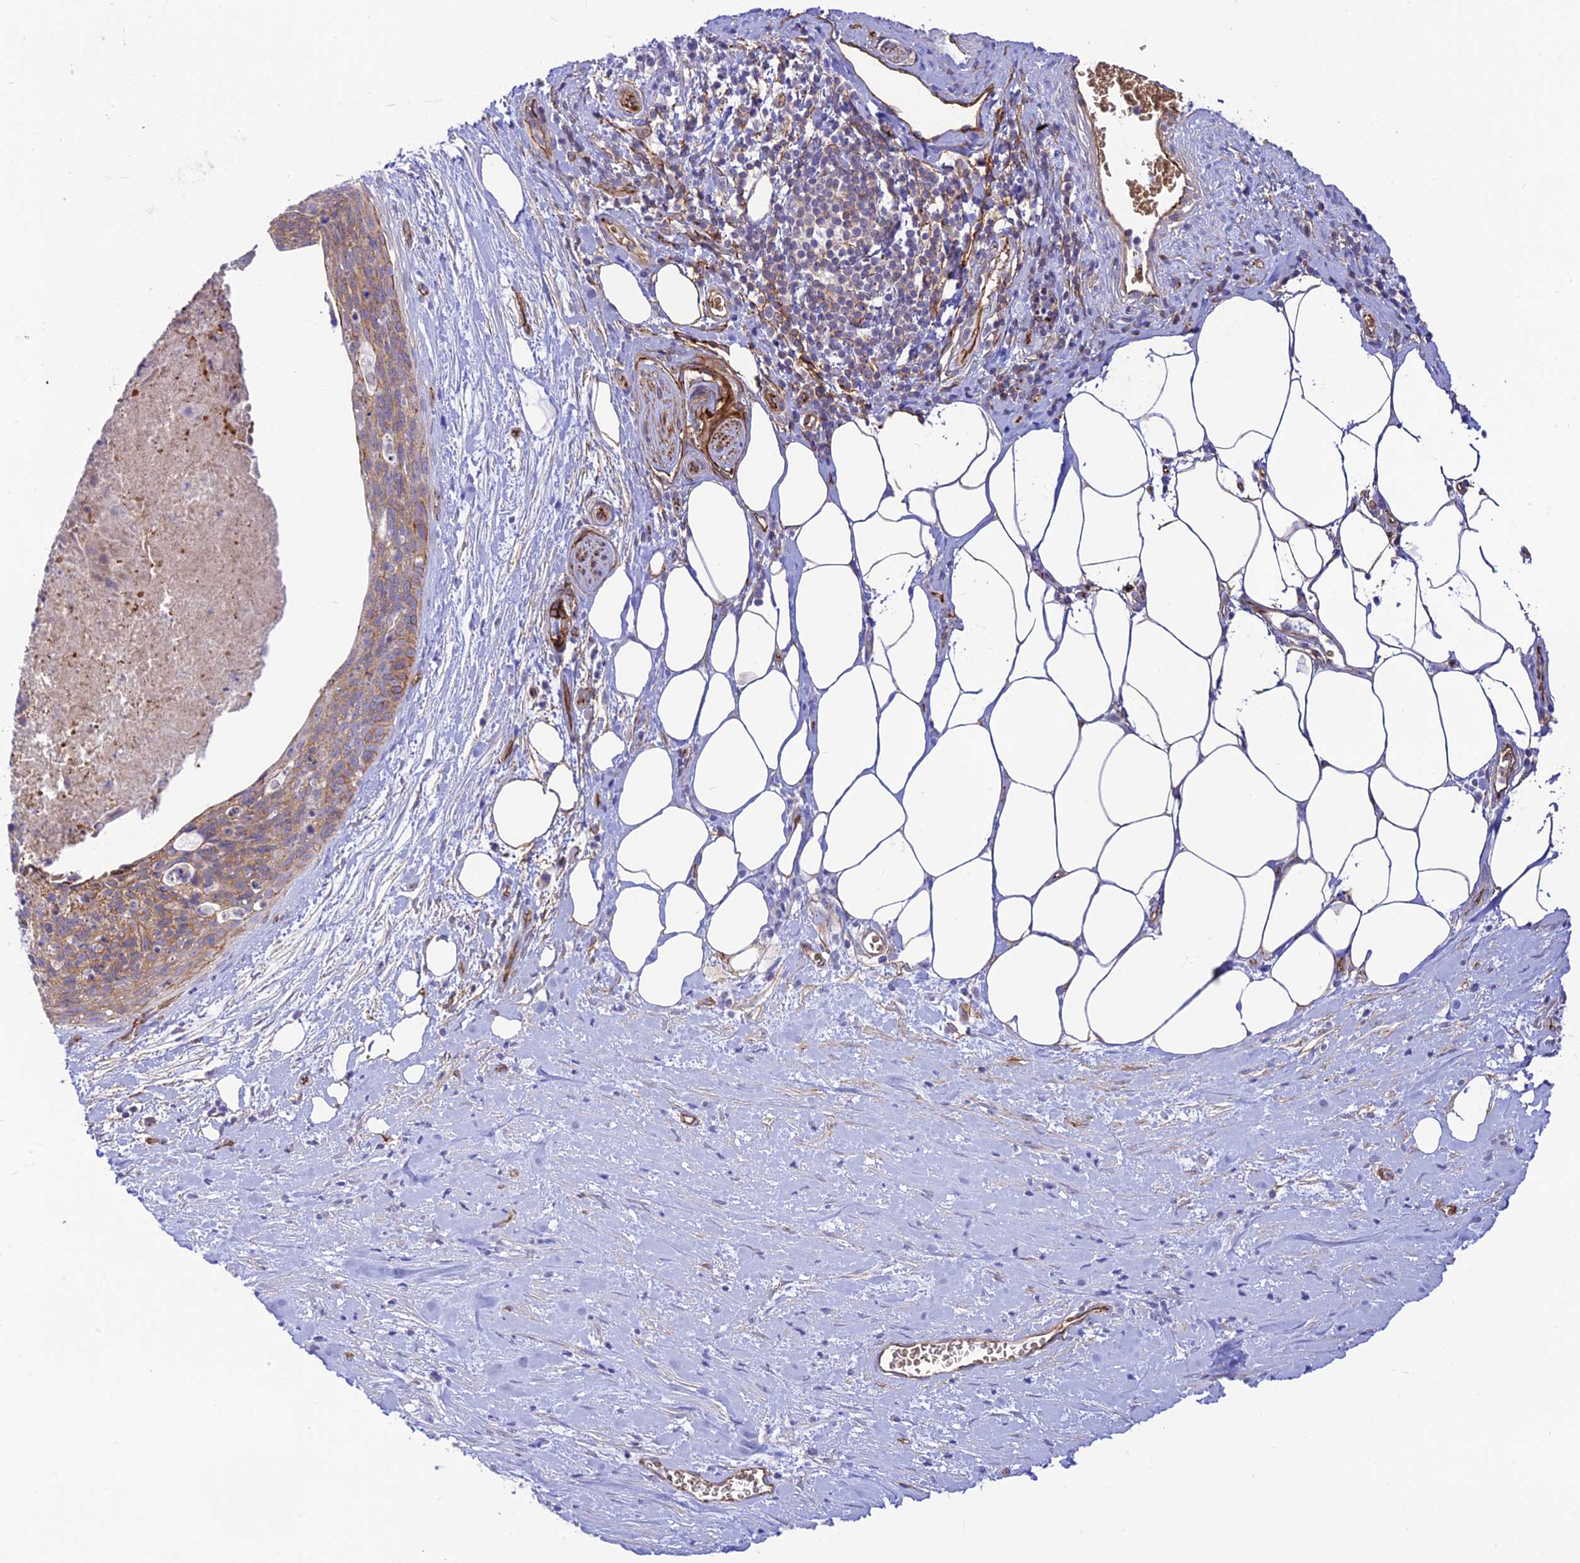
{"staining": {"intensity": "moderate", "quantity": "<25%", "location": "cytoplasmic/membranous"}, "tissue": "cervical cancer", "cell_type": "Tumor cells", "image_type": "cancer", "snomed": [{"axis": "morphology", "description": "Squamous cell carcinoma, NOS"}, {"axis": "topography", "description": "Cervix"}], "caption": "Cervical cancer (squamous cell carcinoma) was stained to show a protein in brown. There is low levels of moderate cytoplasmic/membranous positivity in approximately <25% of tumor cells.", "gene": "YPEL5", "patient": {"sex": "female", "age": 55}}